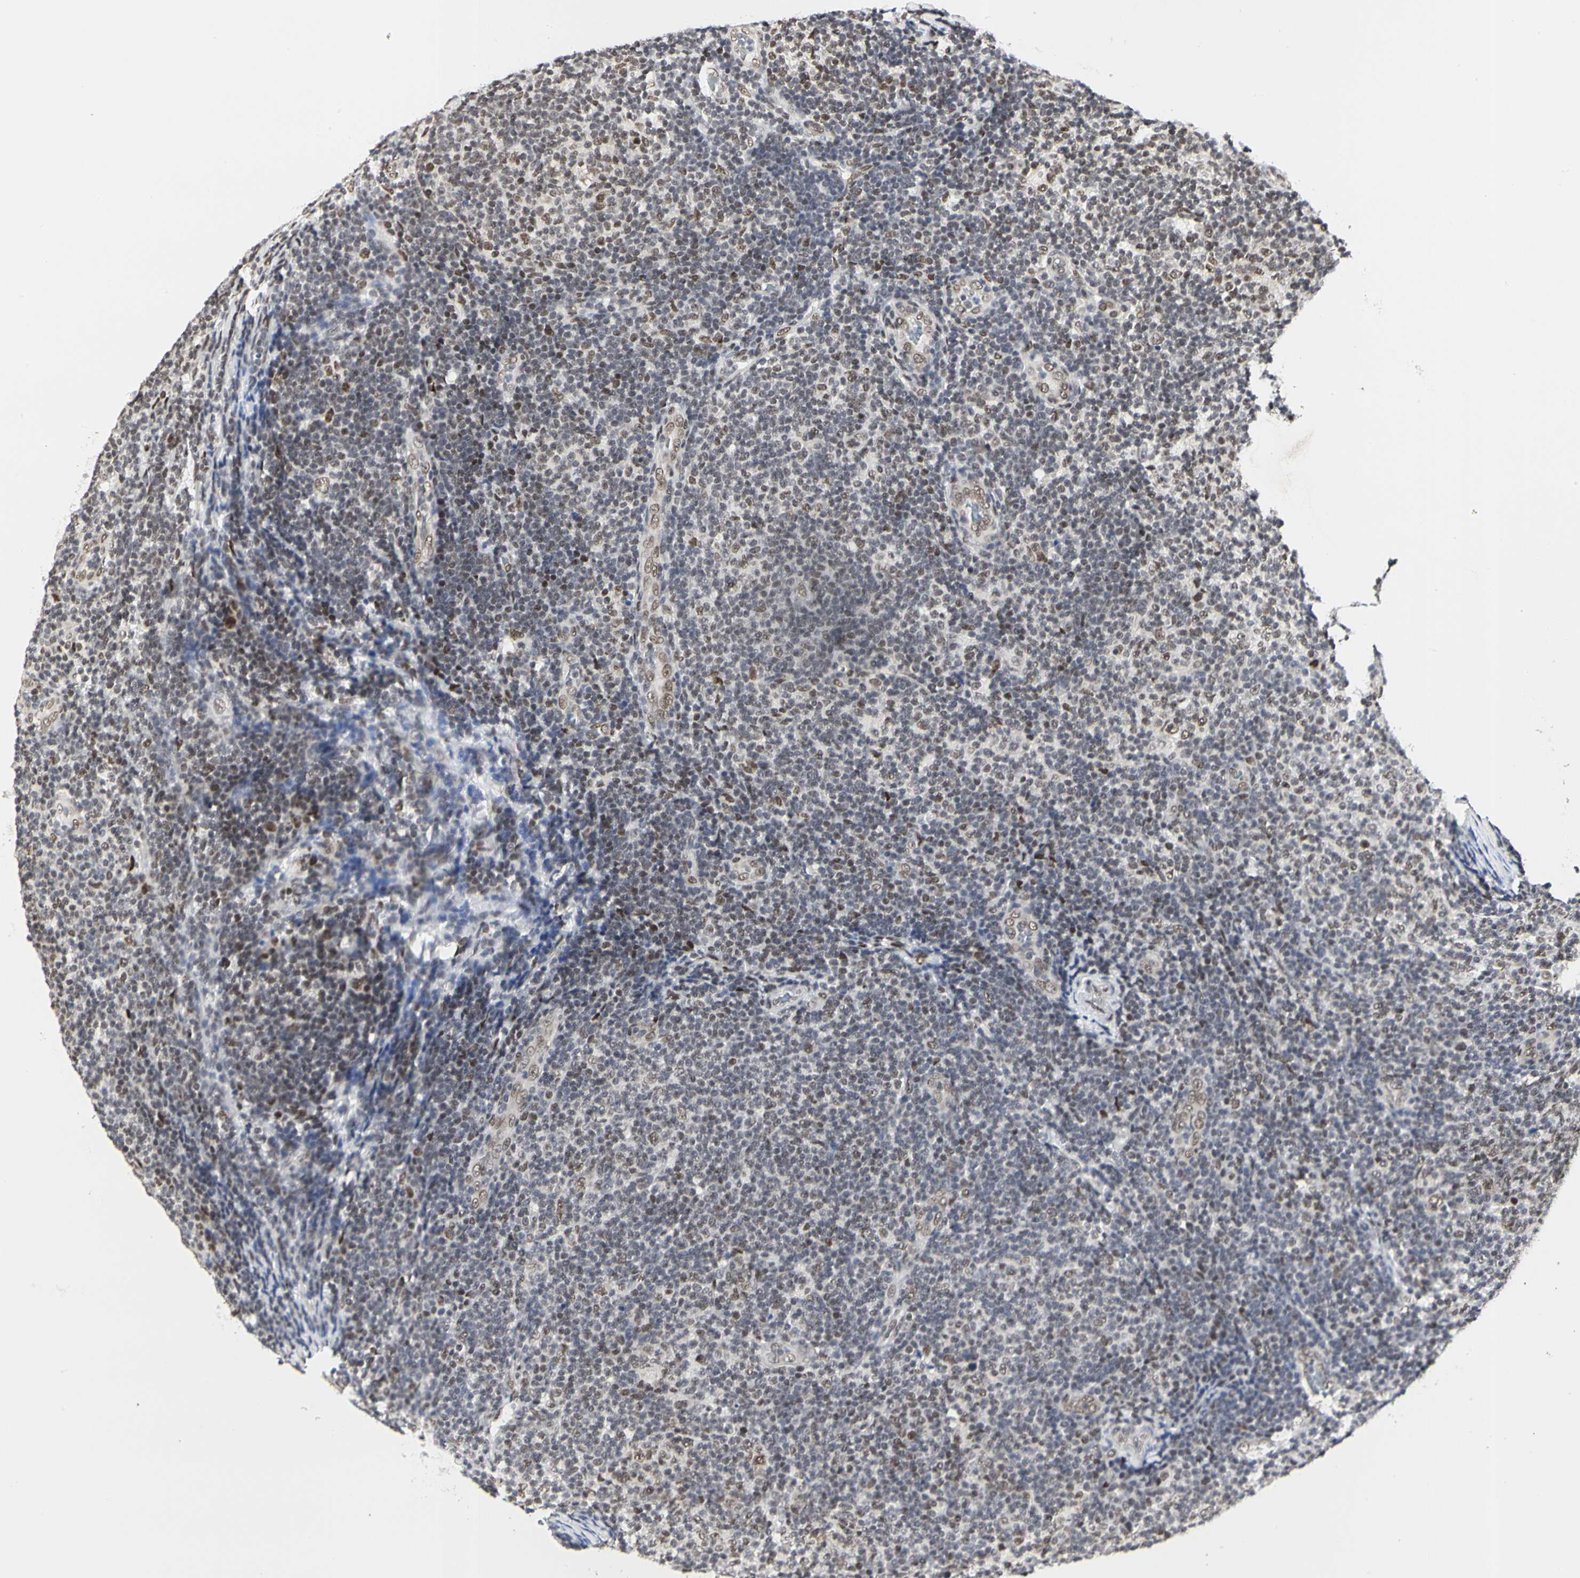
{"staining": {"intensity": "weak", "quantity": ">75%", "location": "nuclear"}, "tissue": "lymphoma", "cell_type": "Tumor cells", "image_type": "cancer", "snomed": [{"axis": "morphology", "description": "Malignant lymphoma, non-Hodgkin's type, Low grade"}, {"axis": "topography", "description": "Lymph node"}], "caption": "IHC histopathology image of human low-grade malignant lymphoma, non-Hodgkin's type stained for a protein (brown), which demonstrates low levels of weak nuclear staining in approximately >75% of tumor cells.", "gene": "PRMT3", "patient": {"sex": "male", "age": 83}}